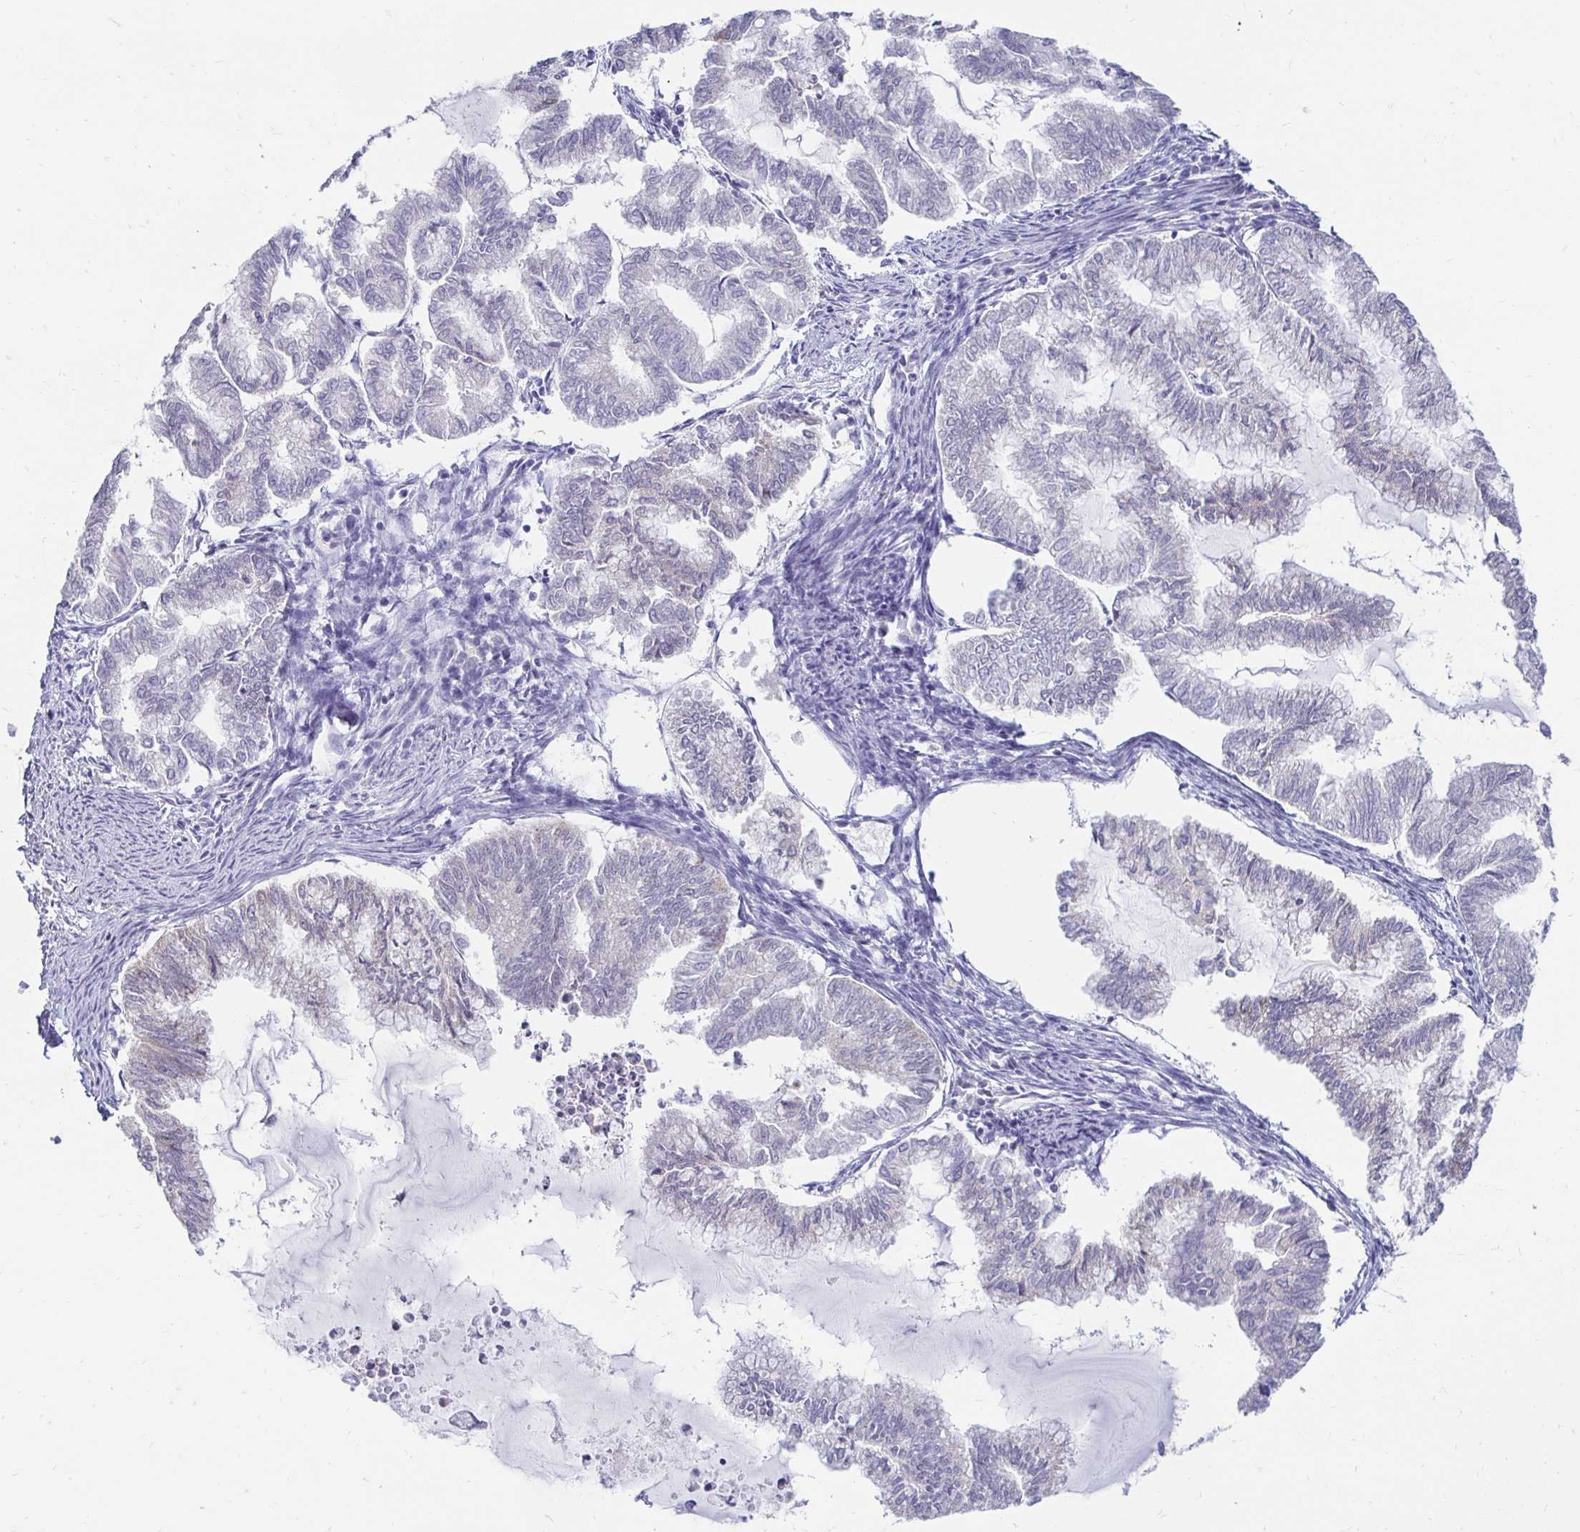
{"staining": {"intensity": "weak", "quantity": "<25%", "location": "cytoplasmic/membranous"}, "tissue": "endometrial cancer", "cell_type": "Tumor cells", "image_type": "cancer", "snomed": [{"axis": "morphology", "description": "Adenocarcinoma, NOS"}, {"axis": "topography", "description": "Endometrium"}], "caption": "Endometrial cancer (adenocarcinoma) was stained to show a protein in brown. There is no significant expression in tumor cells. (DAB immunohistochemistry visualized using brightfield microscopy, high magnification).", "gene": "PEG10", "patient": {"sex": "female", "age": 79}}